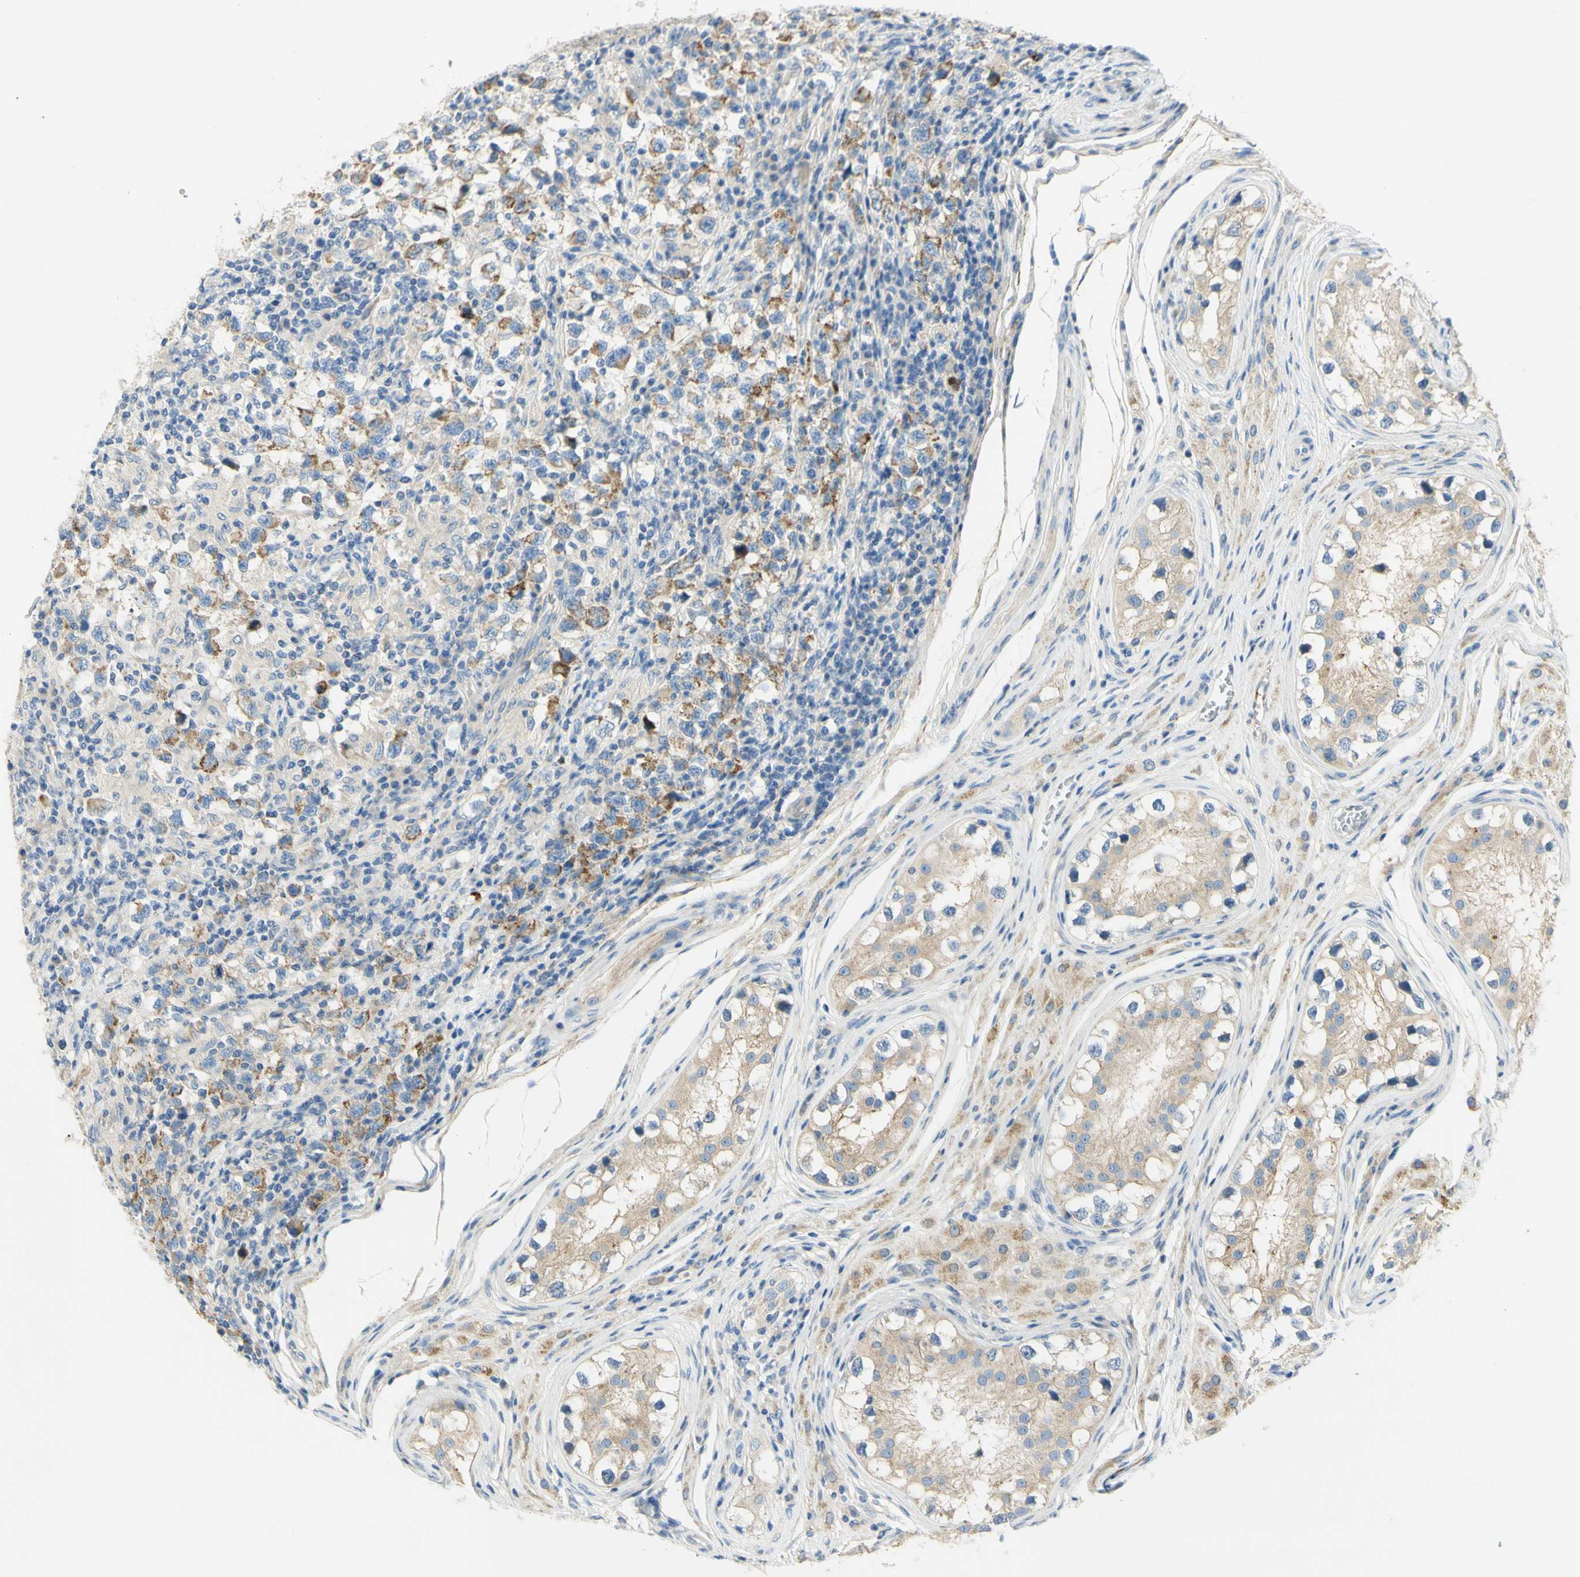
{"staining": {"intensity": "moderate", "quantity": "<25%", "location": "cytoplasmic/membranous"}, "tissue": "testis cancer", "cell_type": "Tumor cells", "image_type": "cancer", "snomed": [{"axis": "morphology", "description": "Carcinoma, Embryonal, NOS"}, {"axis": "topography", "description": "Testis"}], "caption": "Tumor cells show moderate cytoplasmic/membranous positivity in approximately <25% of cells in embryonal carcinoma (testis).", "gene": "GCNT3", "patient": {"sex": "male", "age": 21}}